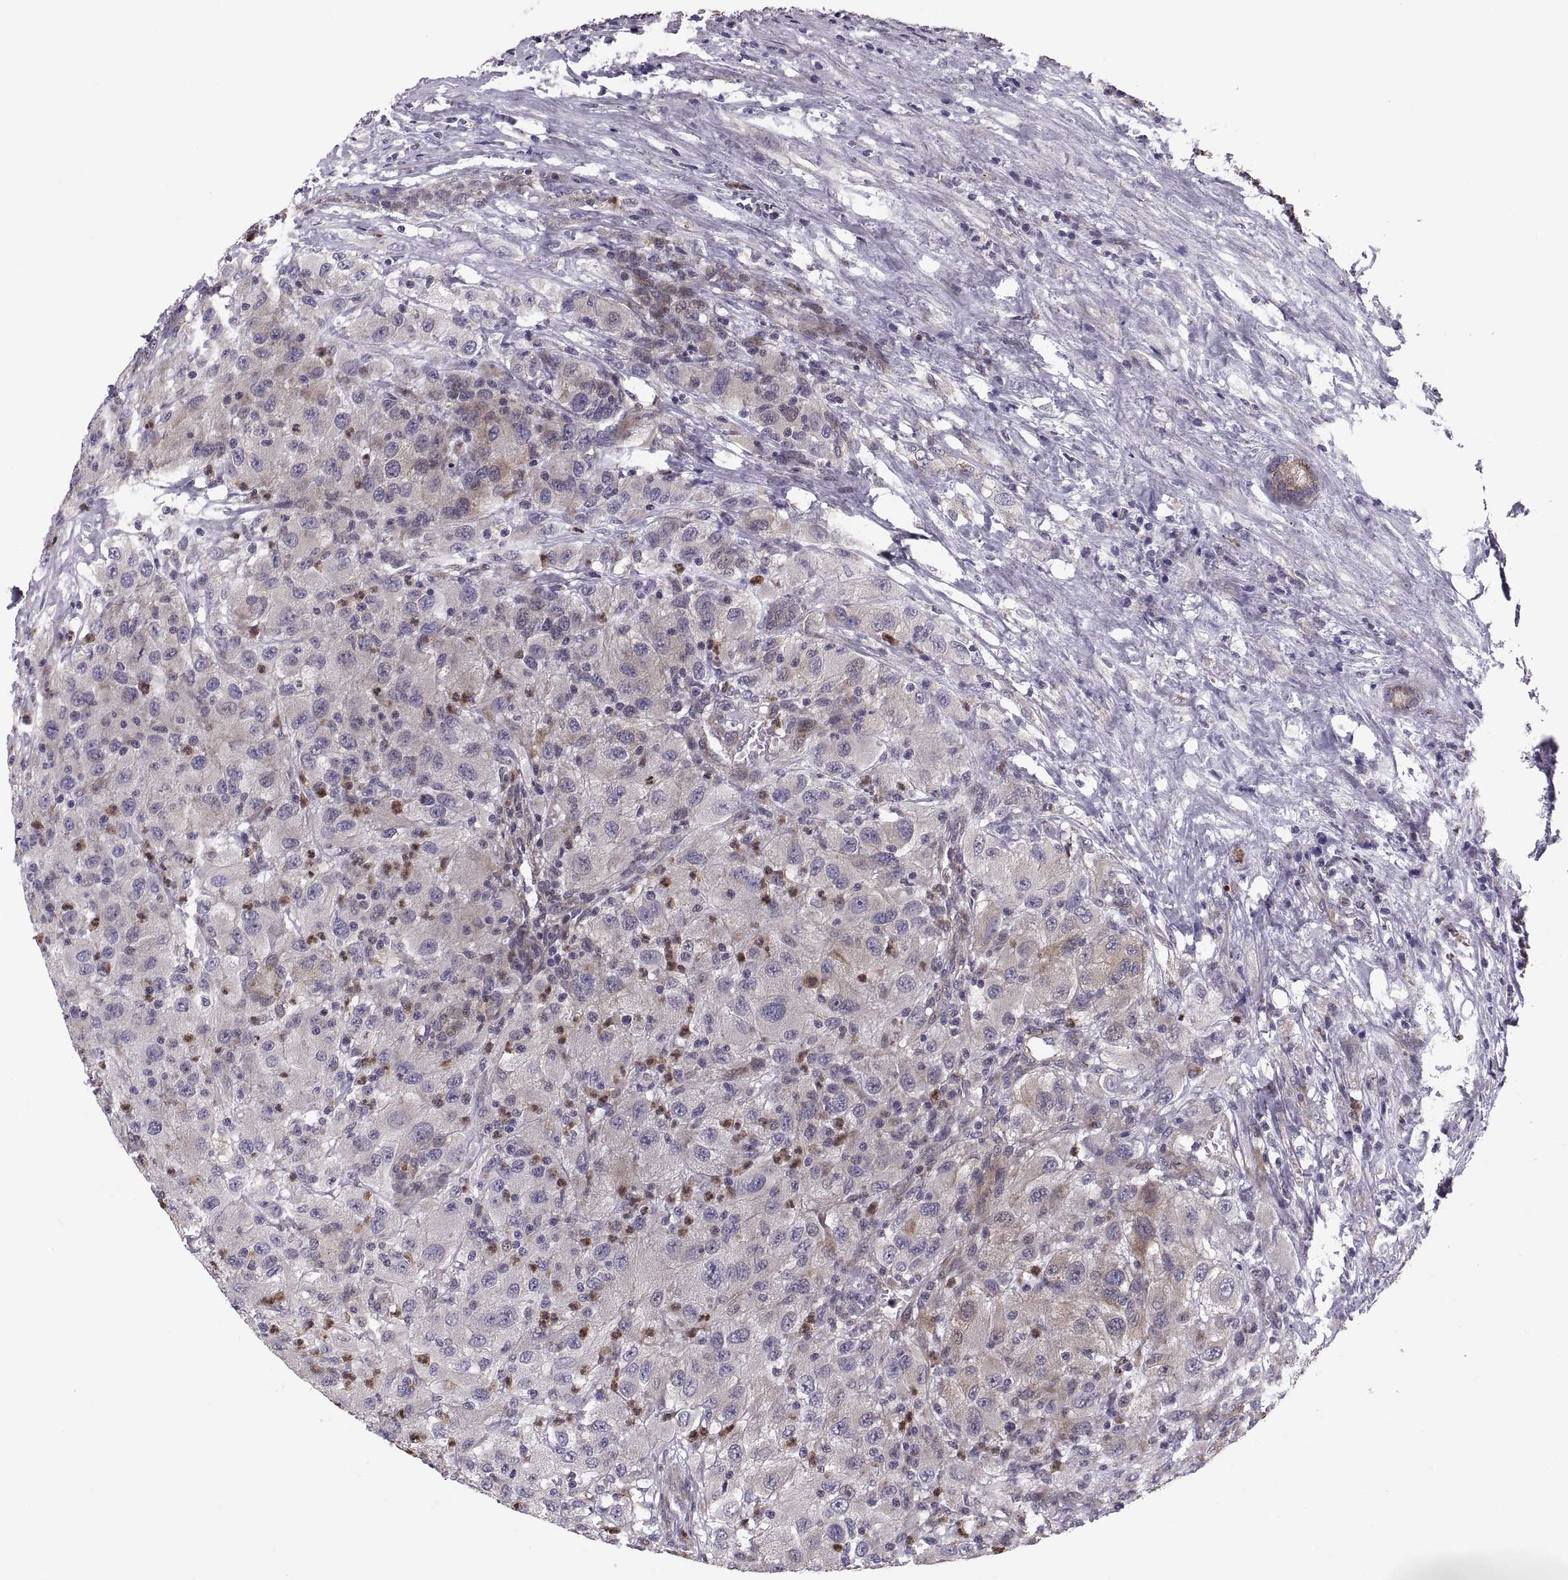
{"staining": {"intensity": "negative", "quantity": "none", "location": "none"}, "tissue": "renal cancer", "cell_type": "Tumor cells", "image_type": "cancer", "snomed": [{"axis": "morphology", "description": "Adenocarcinoma, NOS"}, {"axis": "topography", "description": "Kidney"}], "caption": "Tumor cells show no significant protein expression in renal adenocarcinoma. The staining was performed using DAB (3,3'-diaminobenzidine) to visualize the protein expression in brown, while the nuclei were stained in blue with hematoxylin (Magnification: 20x).", "gene": "TESC", "patient": {"sex": "female", "age": 67}}